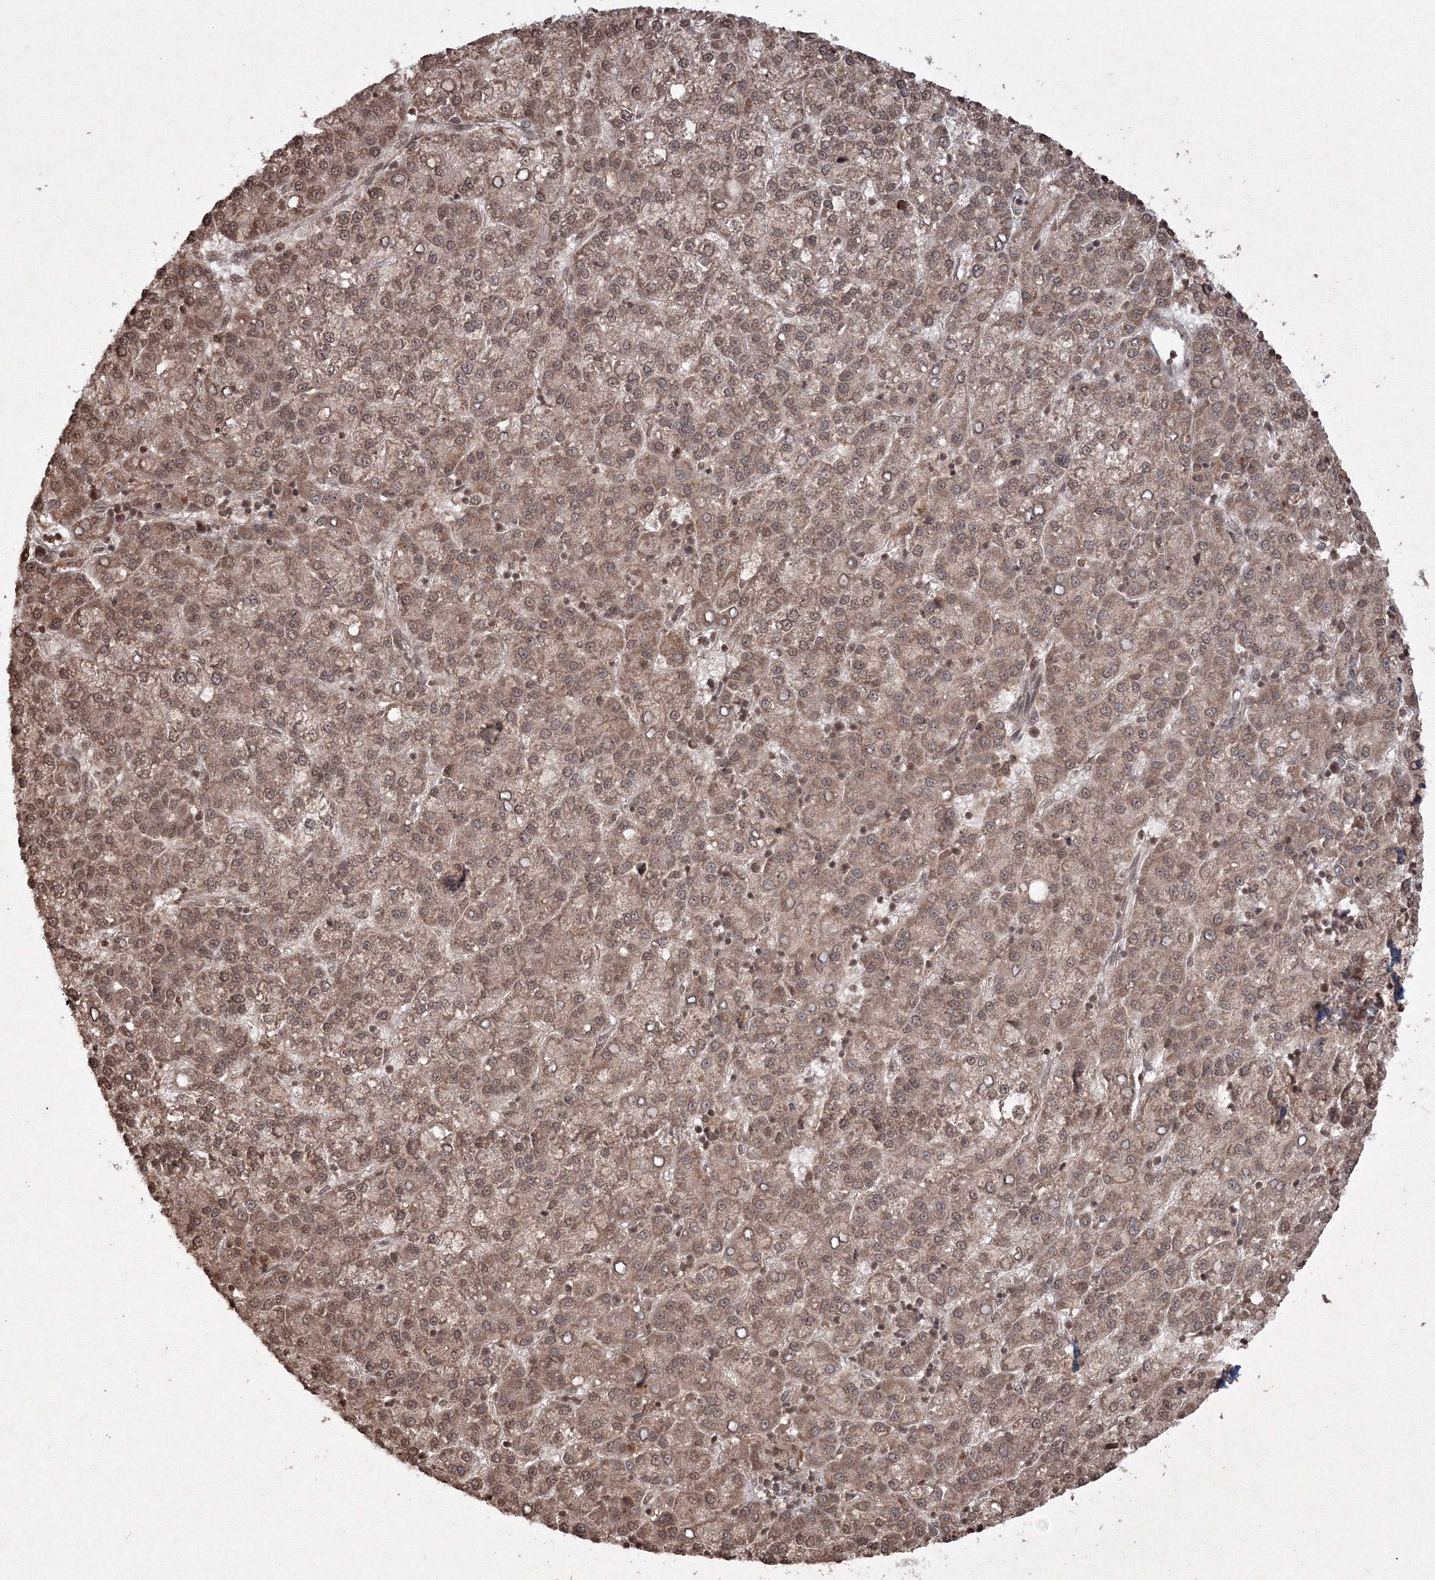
{"staining": {"intensity": "moderate", "quantity": ">75%", "location": "cytoplasmic/membranous,nuclear"}, "tissue": "liver cancer", "cell_type": "Tumor cells", "image_type": "cancer", "snomed": [{"axis": "morphology", "description": "Carcinoma, Hepatocellular, NOS"}, {"axis": "topography", "description": "Liver"}], "caption": "The histopathology image displays a brown stain indicating the presence of a protein in the cytoplasmic/membranous and nuclear of tumor cells in liver cancer.", "gene": "PEX13", "patient": {"sex": "female", "age": 58}}